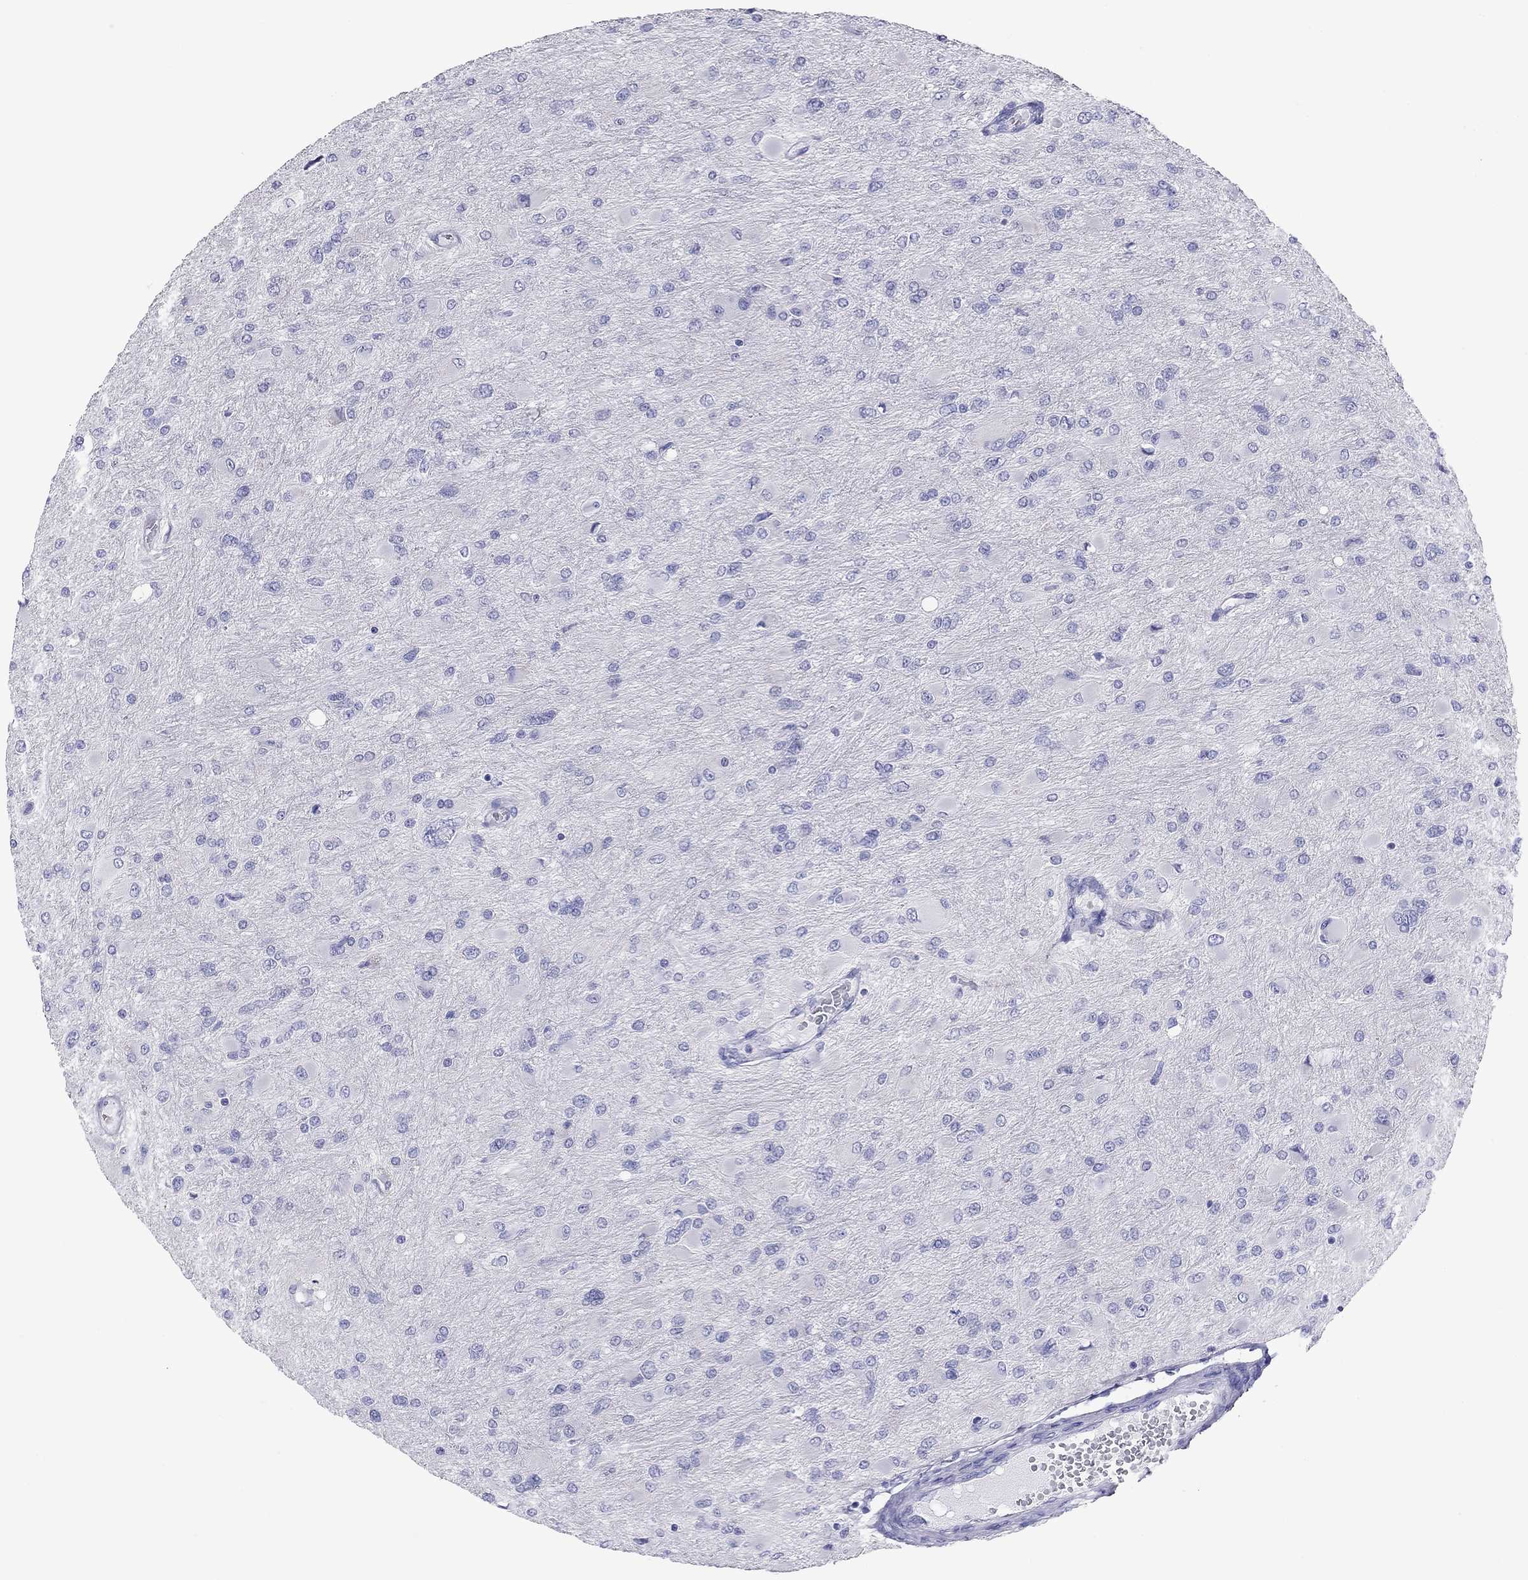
{"staining": {"intensity": "negative", "quantity": "none", "location": "none"}, "tissue": "glioma", "cell_type": "Tumor cells", "image_type": "cancer", "snomed": [{"axis": "morphology", "description": "Glioma, malignant, High grade"}, {"axis": "topography", "description": "Cerebral cortex"}], "caption": "High magnification brightfield microscopy of glioma stained with DAB (3,3'-diaminobenzidine) (brown) and counterstained with hematoxylin (blue): tumor cells show no significant positivity.", "gene": "DPY19L2", "patient": {"sex": "female", "age": 36}}